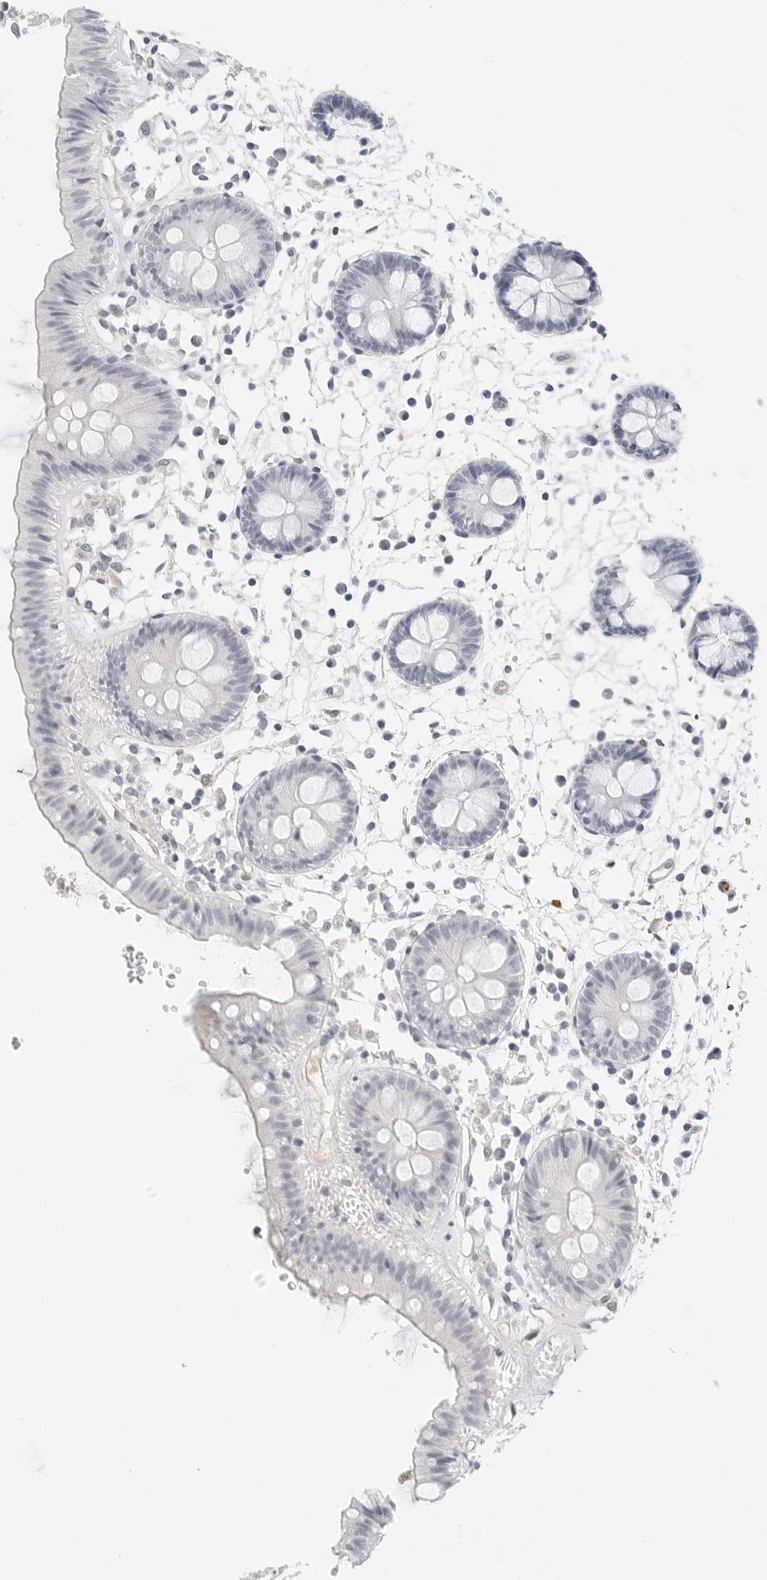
{"staining": {"intensity": "weak", "quantity": ">75%", "location": "cytoplasmic/membranous"}, "tissue": "colon", "cell_type": "Endothelial cells", "image_type": "normal", "snomed": [{"axis": "morphology", "description": "Normal tissue, NOS"}, {"axis": "topography", "description": "Colon"}], "caption": "Endothelial cells display low levels of weak cytoplasmic/membranous staining in about >75% of cells in normal colon. (IHC, brightfield microscopy, high magnification).", "gene": "PKDCC", "patient": {"sex": "male", "age": 56}}